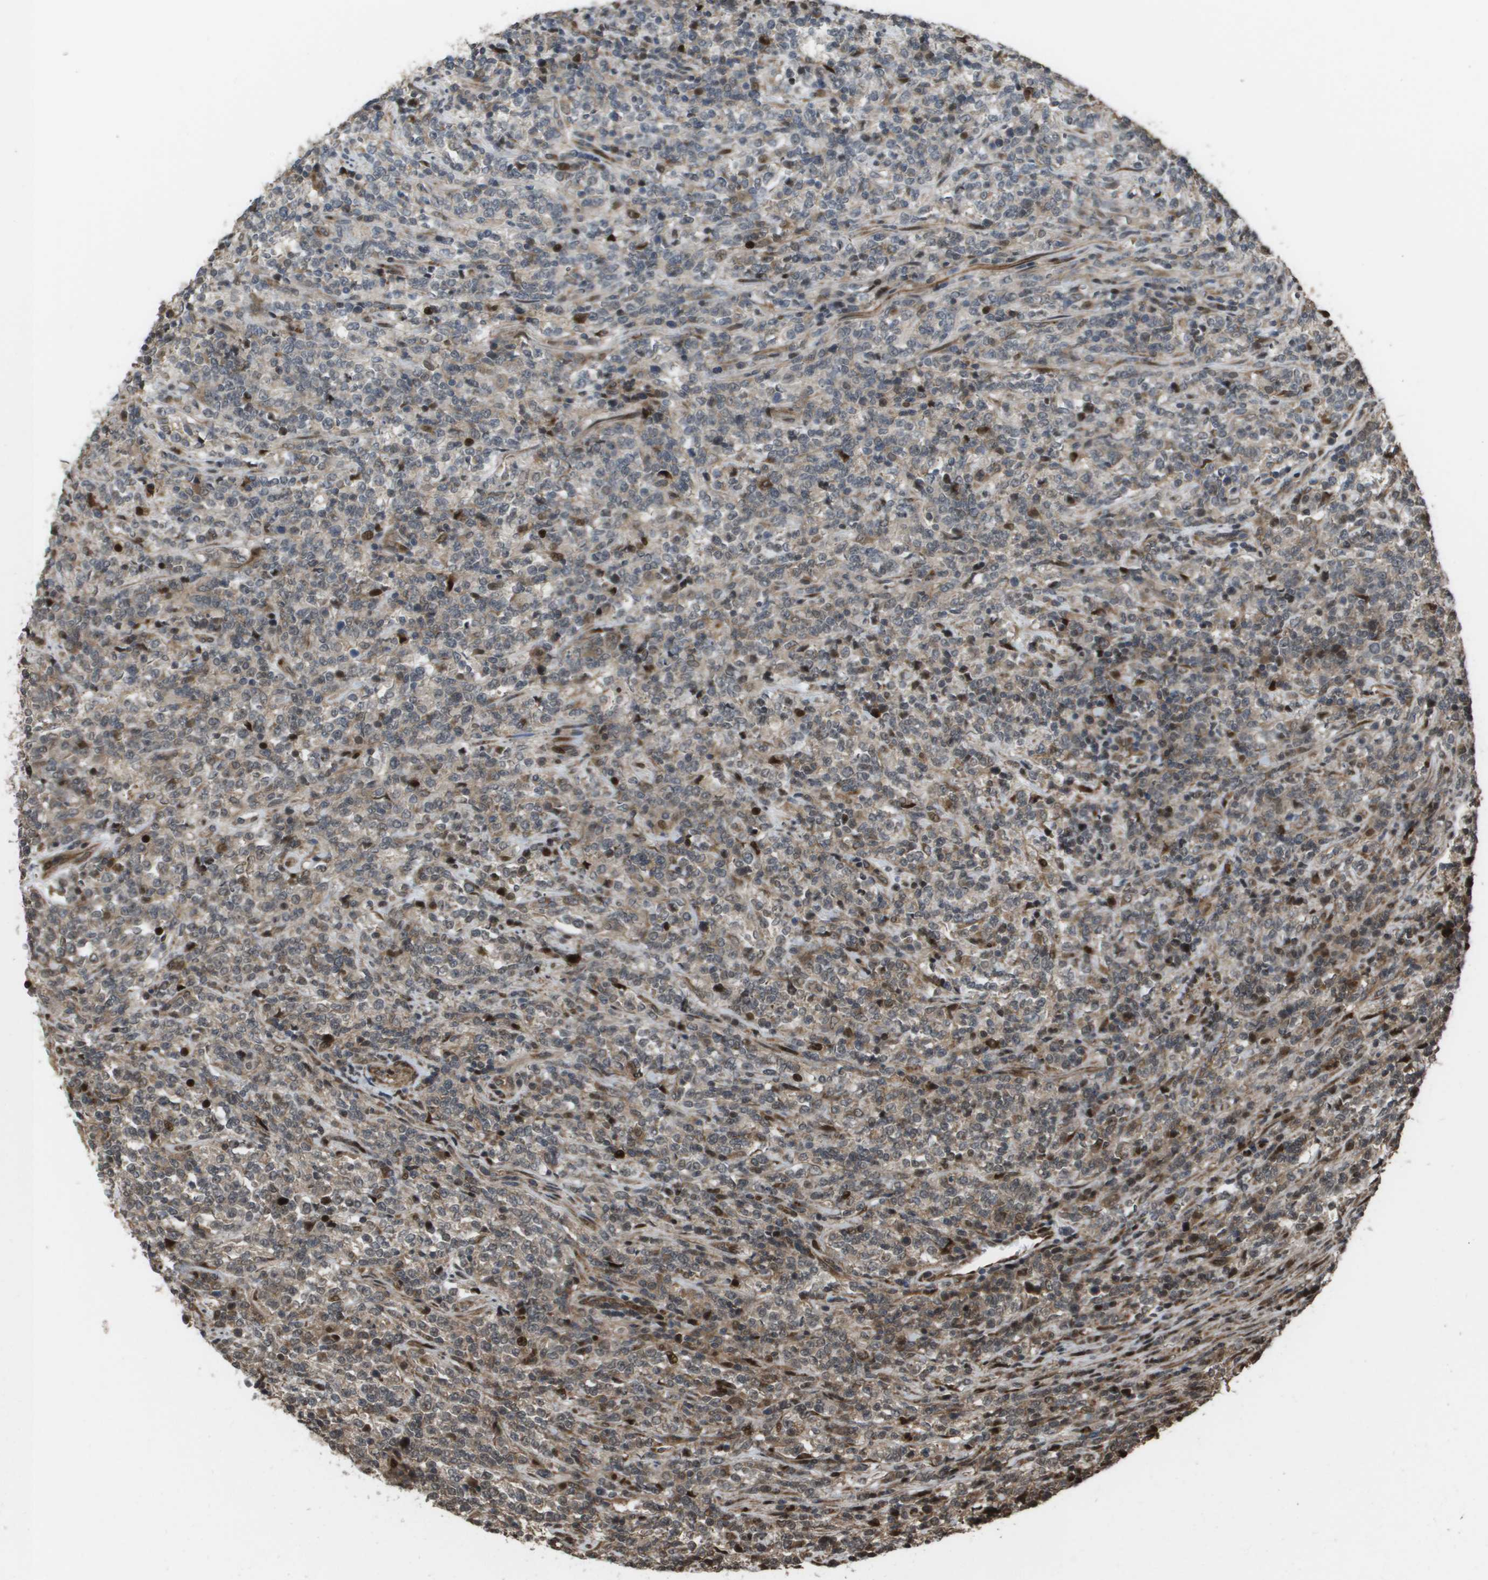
{"staining": {"intensity": "moderate", "quantity": "<25%", "location": "cytoplasmic/membranous,nuclear"}, "tissue": "lymphoma", "cell_type": "Tumor cells", "image_type": "cancer", "snomed": [{"axis": "morphology", "description": "Malignant lymphoma, non-Hodgkin's type, High grade"}, {"axis": "topography", "description": "Soft tissue"}], "caption": "IHC micrograph of malignant lymphoma, non-Hodgkin's type (high-grade) stained for a protein (brown), which exhibits low levels of moderate cytoplasmic/membranous and nuclear staining in about <25% of tumor cells.", "gene": "AXIN2", "patient": {"sex": "male", "age": 18}}